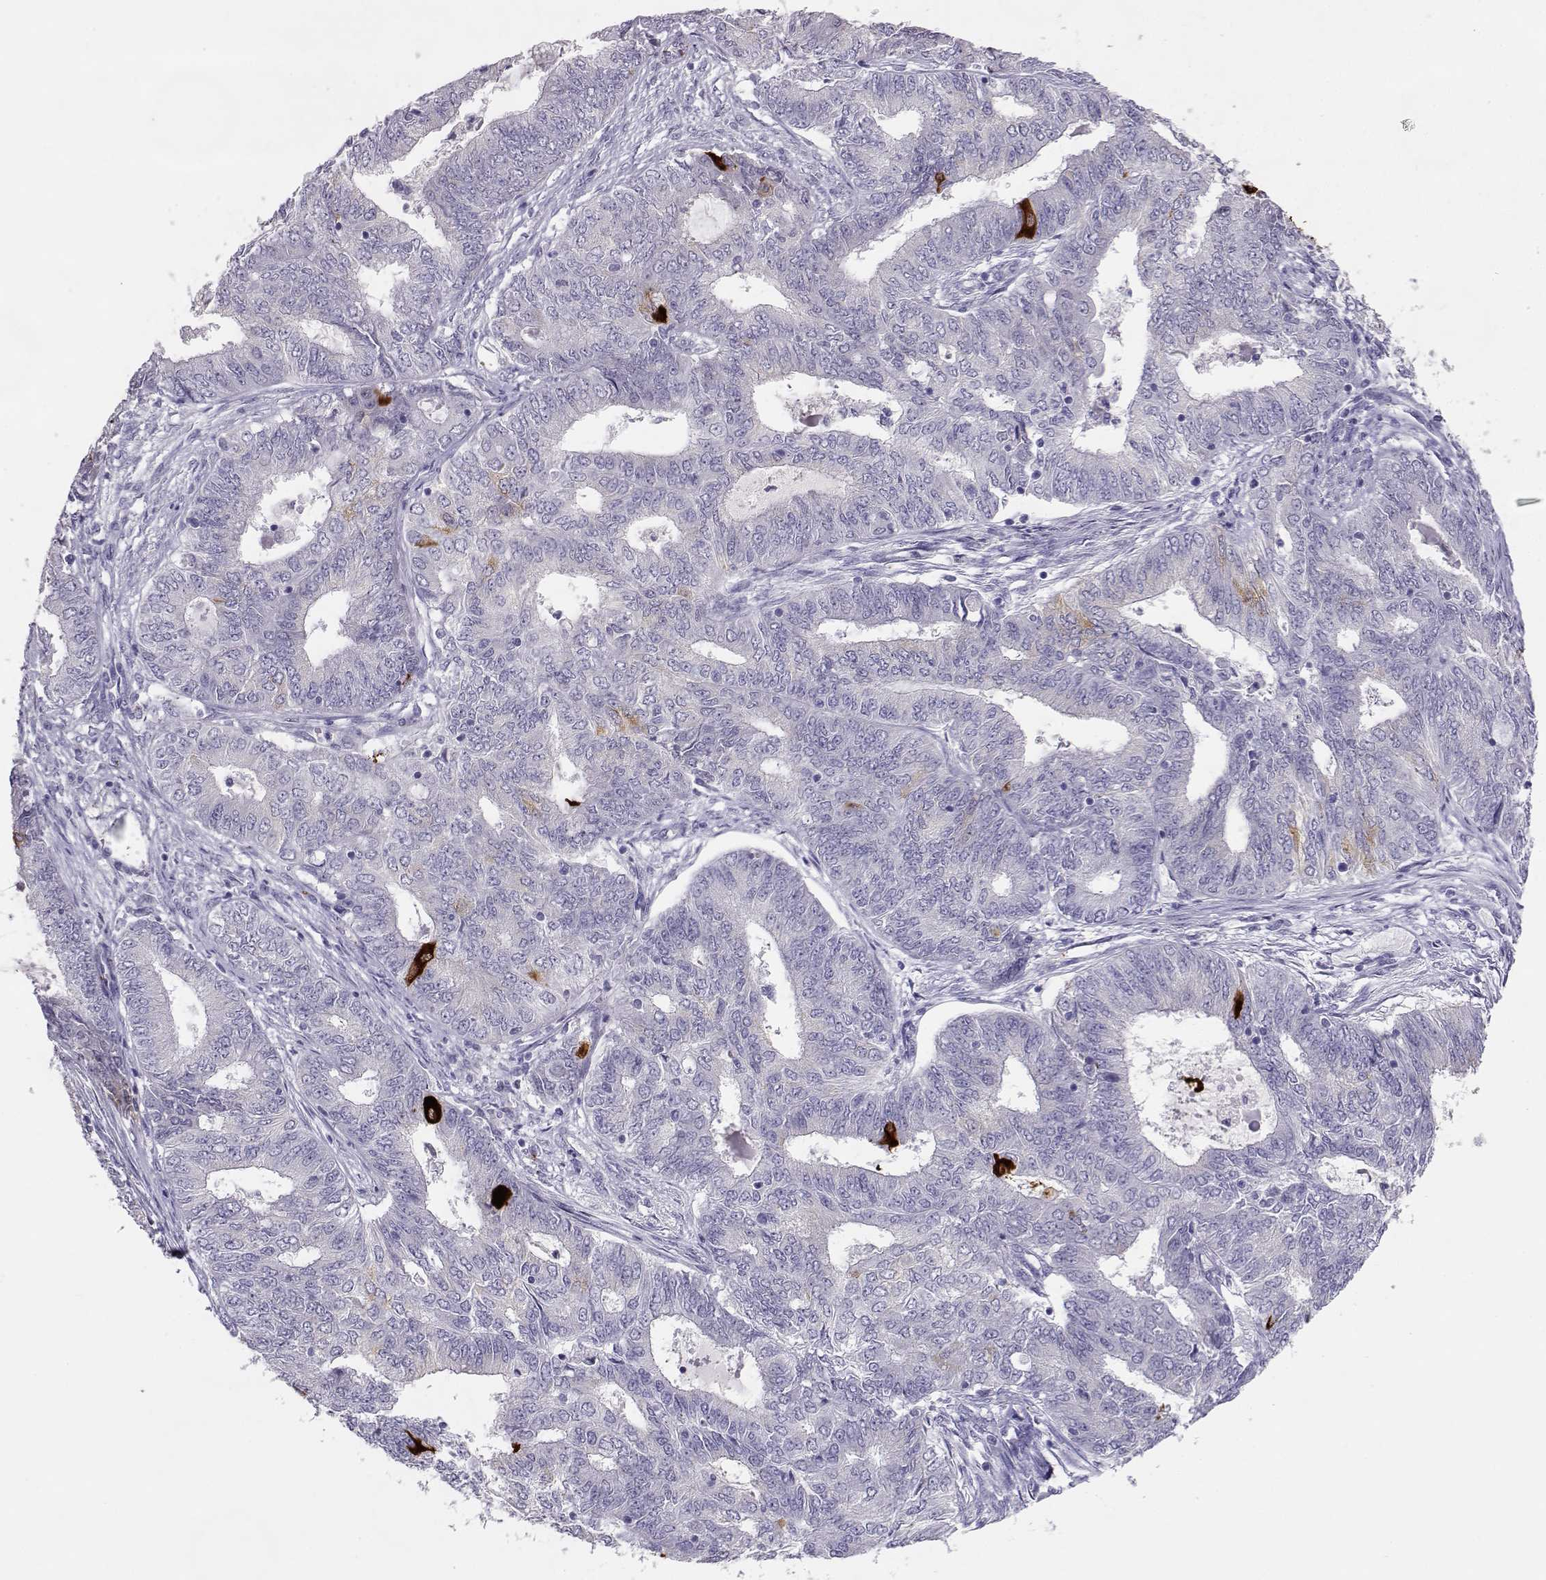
{"staining": {"intensity": "strong", "quantity": "<25%", "location": "cytoplasmic/membranous"}, "tissue": "endometrial cancer", "cell_type": "Tumor cells", "image_type": "cancer", "snomed": [{"axis": "morphology", "description": "Adenocarcinoma, NOS"}, {"axis": "topography", "description": "Endometrium"}], "caption": "Immunohistochemical staining of human endometrial adenocarcinoma demonstrates medium levels of strong cytoplasmic/membranous positivity in approximately <25% of tumor cells.", "gene": "ENDOU", "patient": {"sex": "female", "age": 62}}